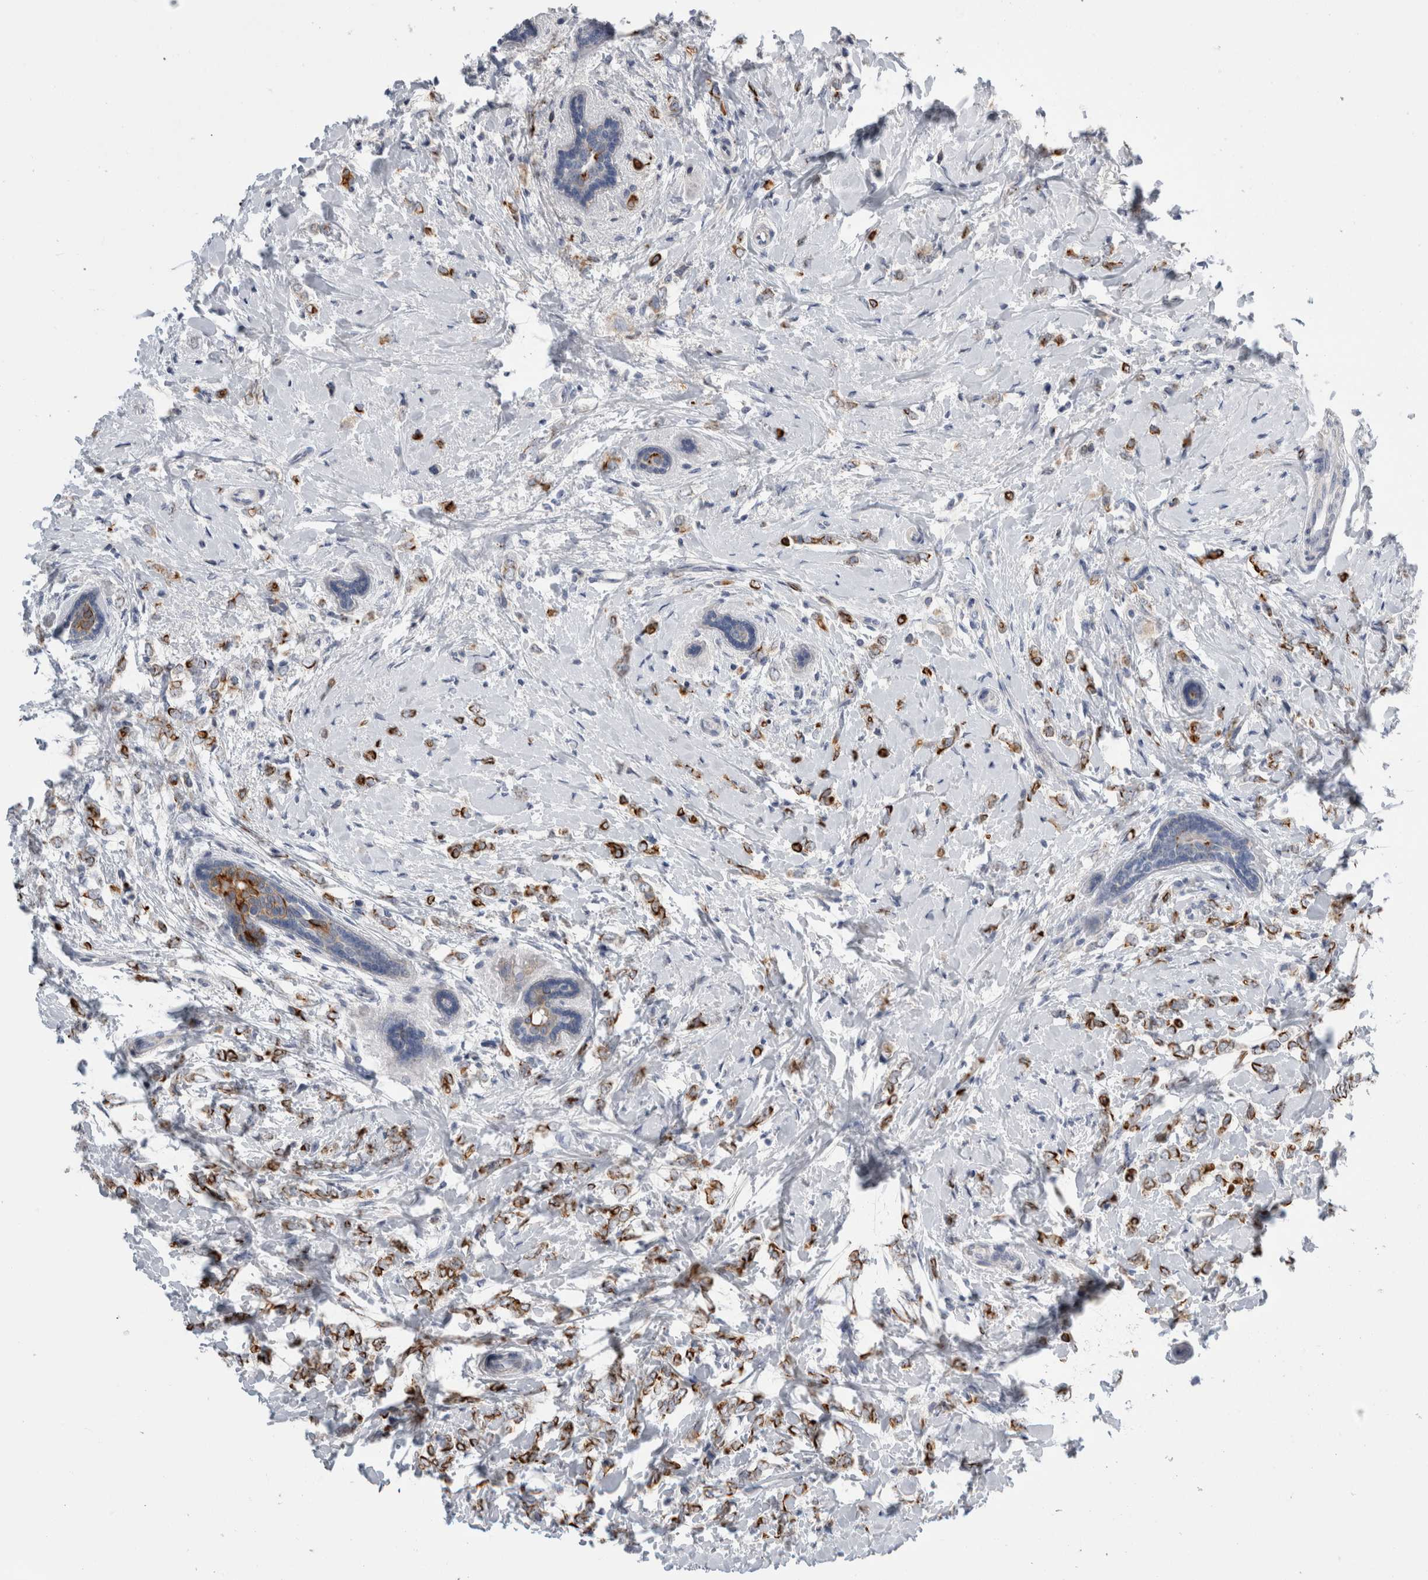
{"staining": {"intensity": "strong", "quantity": ">75%", "location": "cytoplasmic/membranous"}, "tissue": "breast cancer", "cell_type": "Tumor cells", "image_type": "cancer", "snomed": [{"axis": "morphology", "description": "Normal tissue, NOS"}, {"axis": "morphology", "description": "Lobular carcinoma"}, {"axis": "topography", "description": "Breast"}], "caption": "Human breast cancer (lobular carcinoma) stained for a protein (brown) shows strong cytoplasmic/membranous positive expression in about >75% of tumor cells.", "gene": "SLC20A2", "patient": {"sex": "female", "age": 47}}